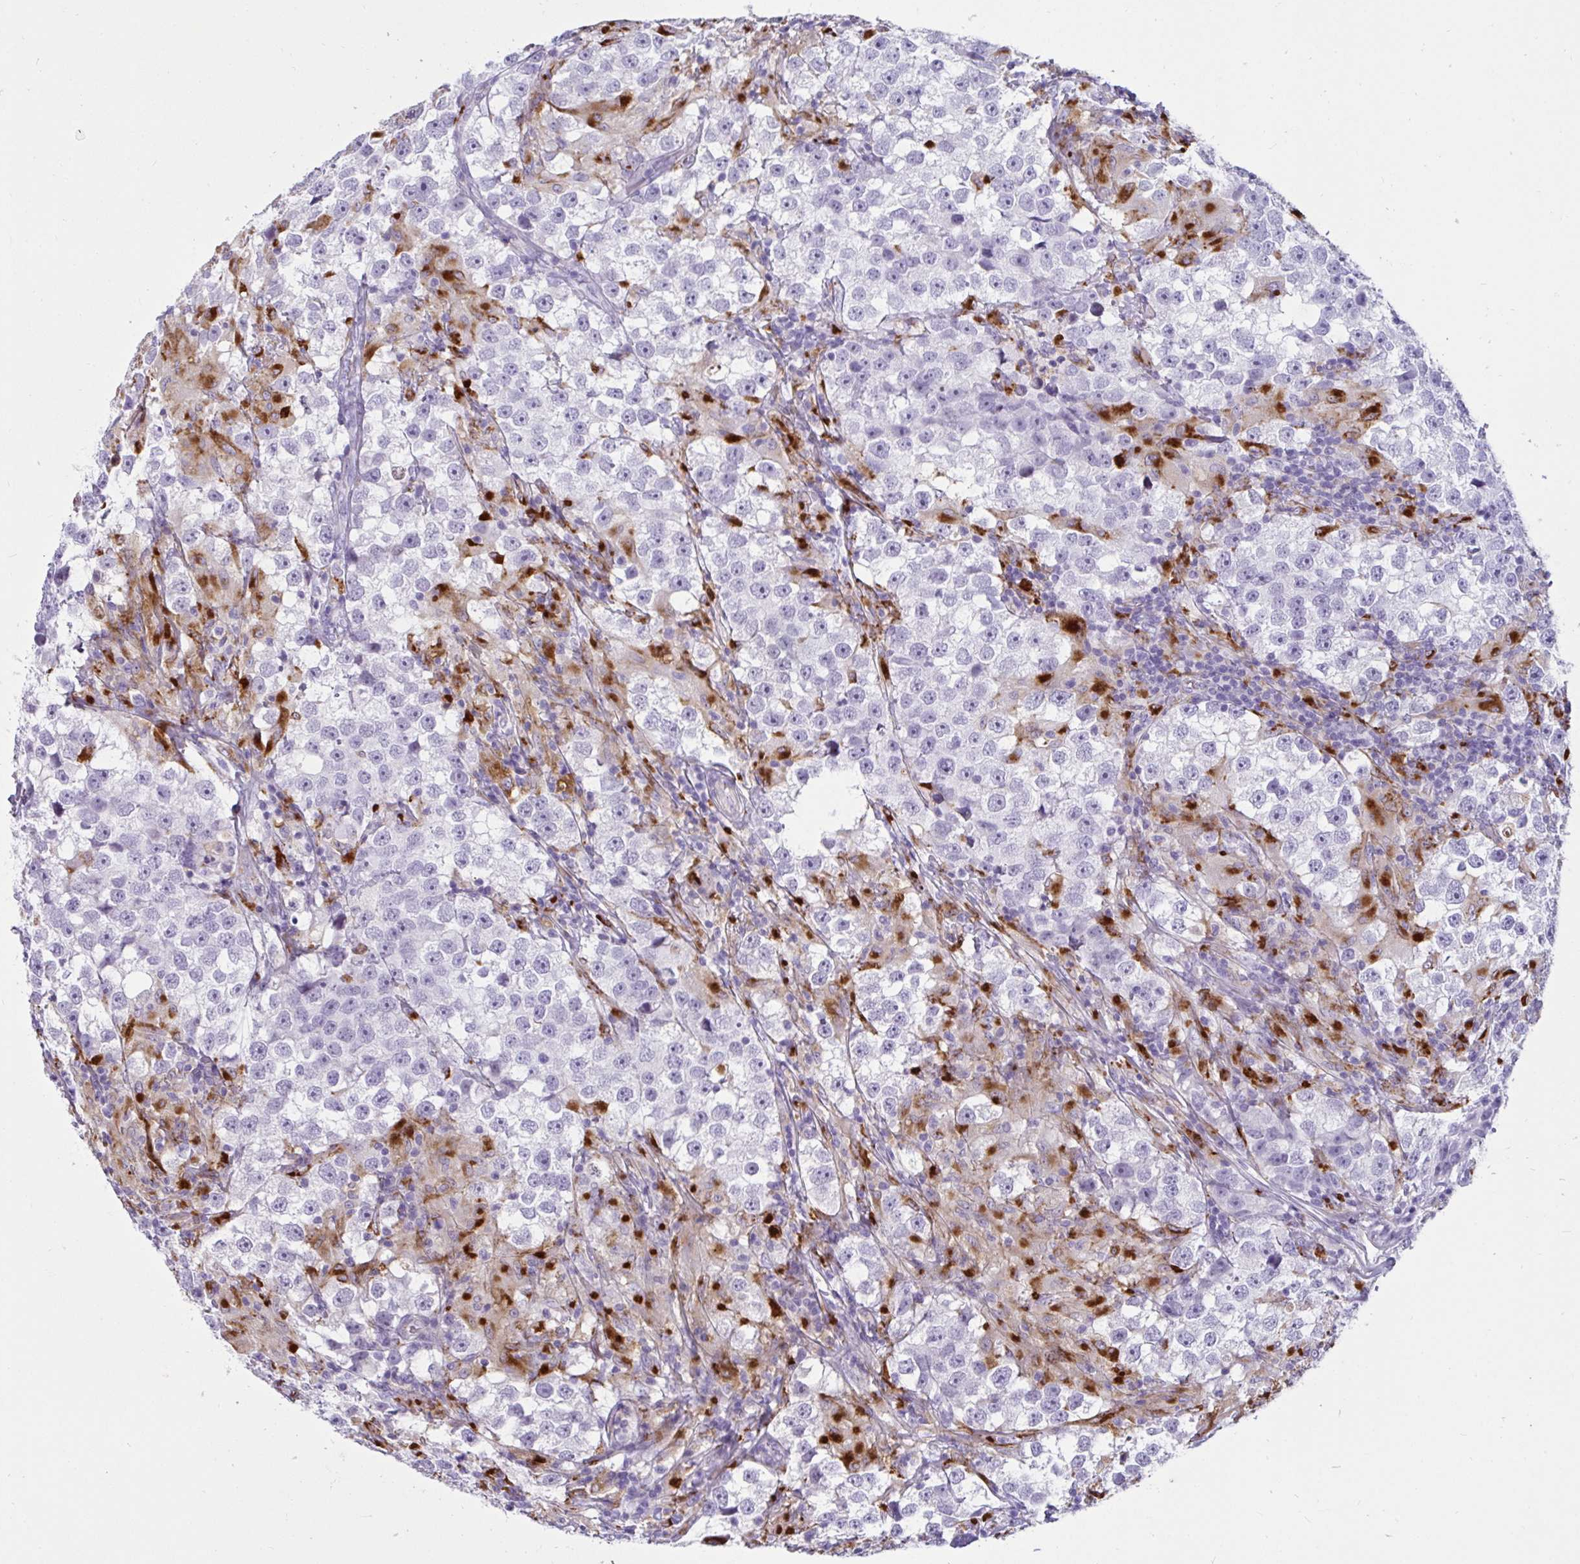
{"staining": {"intensity": "negative", "quantity": "none", "location": "none"}, "tissue": "testis cancer", "cell_type": "Tumor cells", "image_type": "cancer", "snomed": [{"axis": "morphology", "description": "Seminoma, NOS"}, {"axis": "topography", "description": "Testis"}], "caption": "This is an IHC histopathology image of seminoma (testis). There is no expression in tumor cells.", "gene": "CTSZ", "patient": {"sex": "male", "age": 46}}